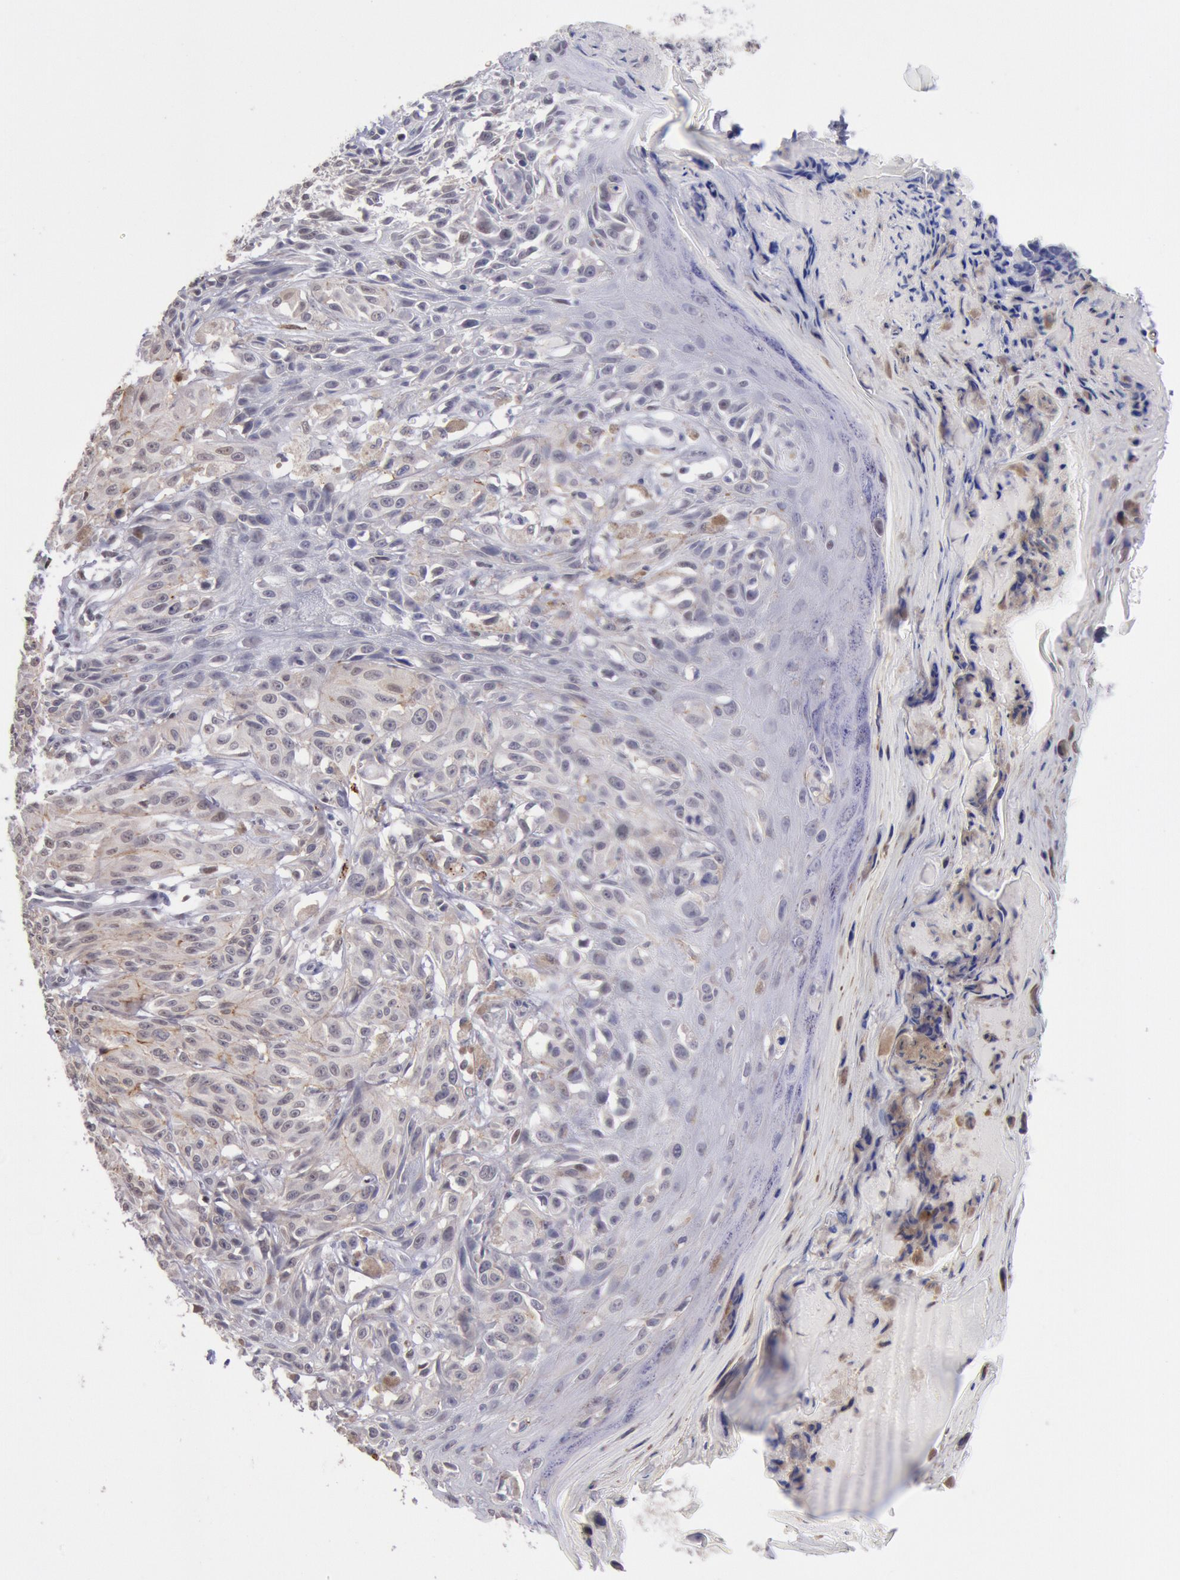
{"staining": {"intensity": "weak", "quantity": "25%-75%", "location": "cytoplasmic/membranous,nuclear"}, "tissue": "melanoma", "cell_type": "Tumor cells", "image_type": "cancer", "snomed": [{"axis": "morphology", "description": "Malignant melanoma, NOS"}, {"axis": "topography", "description": "Skin"}], "caption": "An IHC histopathology image of neoplastic tissue is shown. Protein staining in brown highlights weak cytoplasmic/membranous and nuclear positivity in melanoma within tumor cells. The protein of interest is shown in brown color, while the nuclei are stained blue.", "gene": "MYH7", "patient": {"sex": "female", "age": 77}}